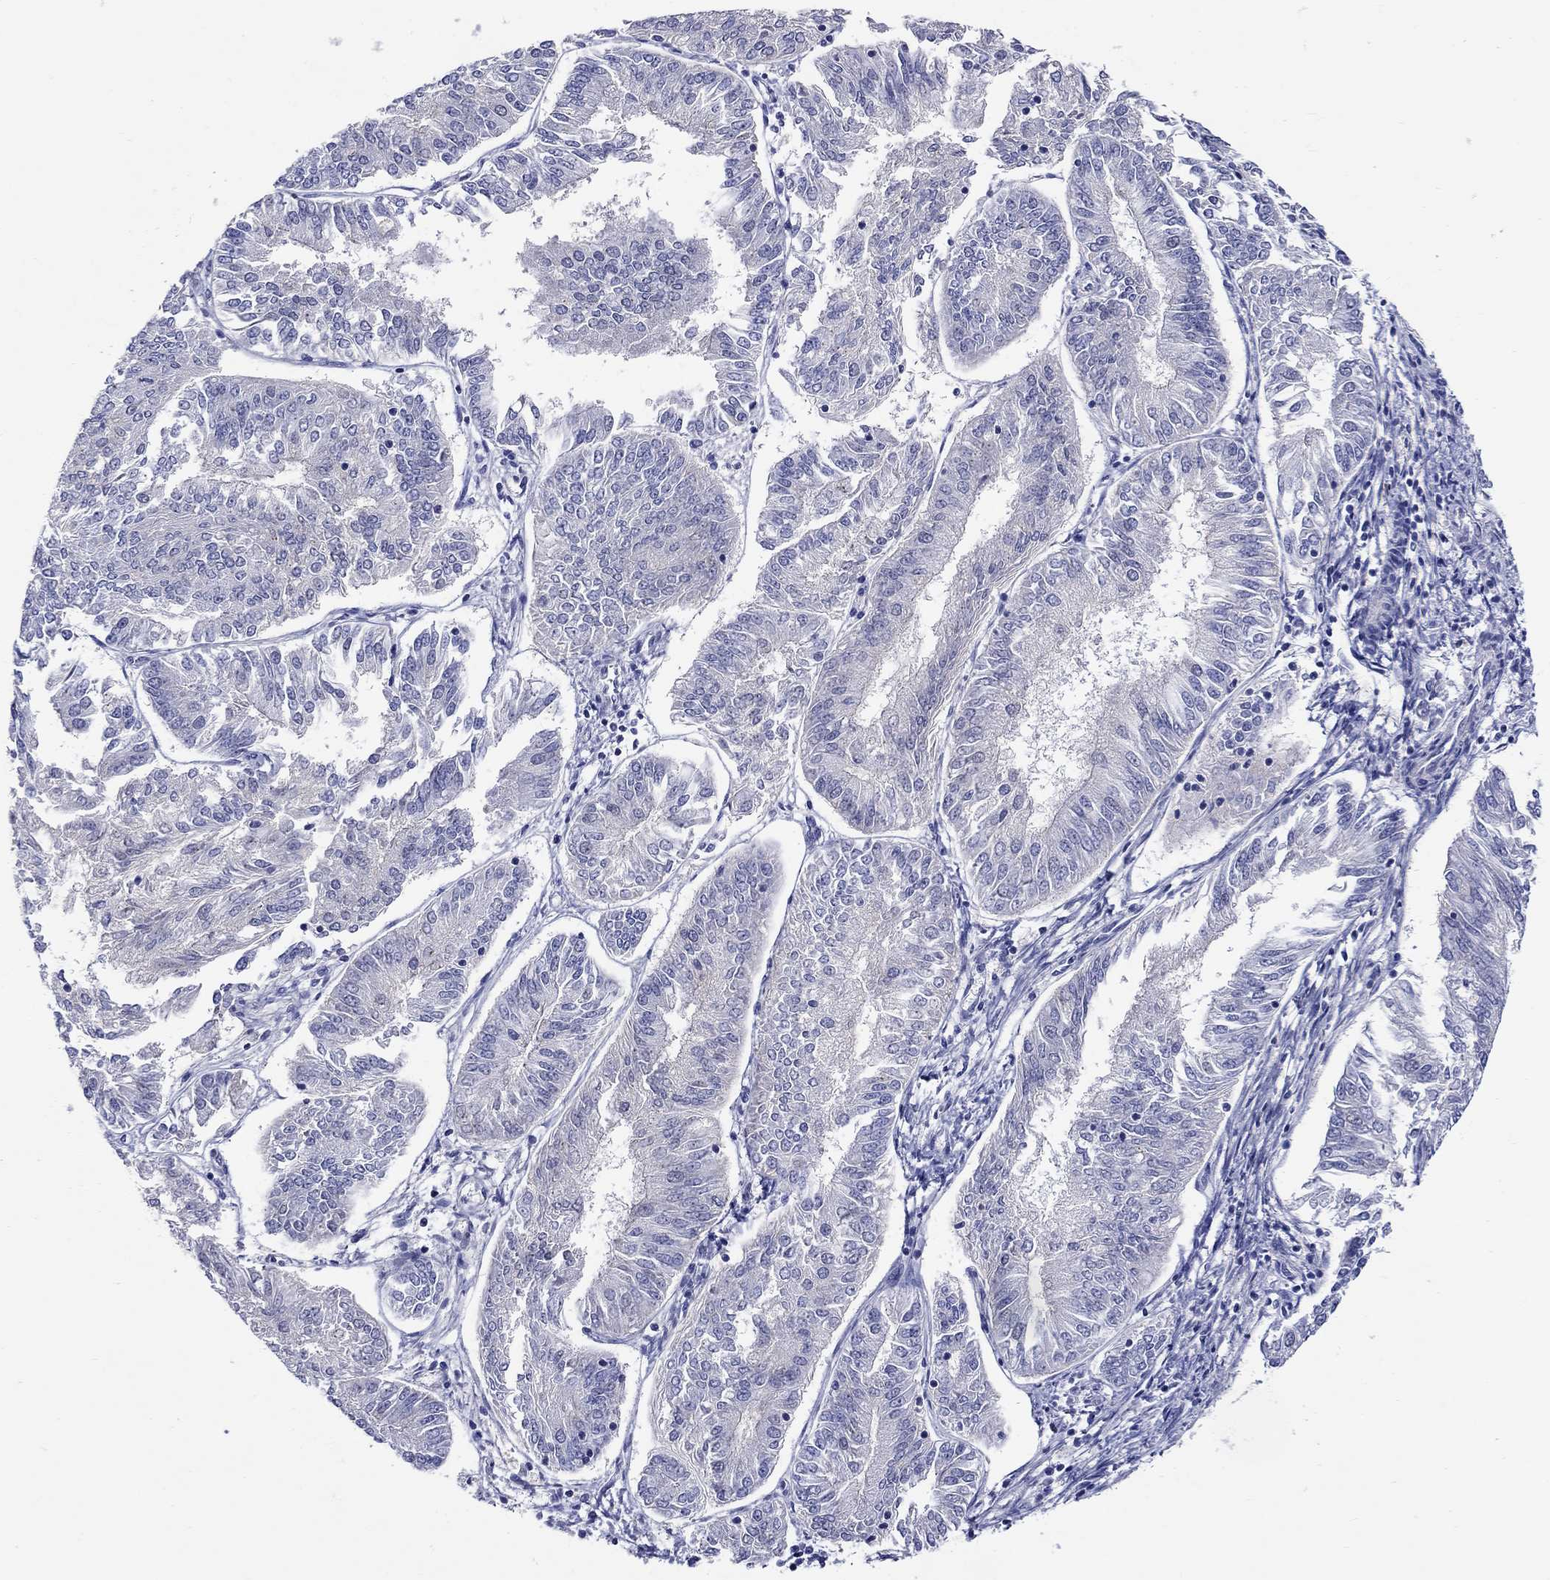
{"staining": {"intensity": "negative", "quantity": "none", "location": "none"}, "tissue": "endometrial cancer", "cell_type": "Tumor cells", "image_type": "cancer", "snomed": [{"axis": "morphology", "description": "Adenocarcinoma, NOS"}, {"axis": "topography", "description": "Endometrium"}], "caption": "Tumor cells are negative for protein expression in human adenocarcinoma (endometrial).", "gene": "SLC30A3", "patient": {"sex": "female", "age": 58}}